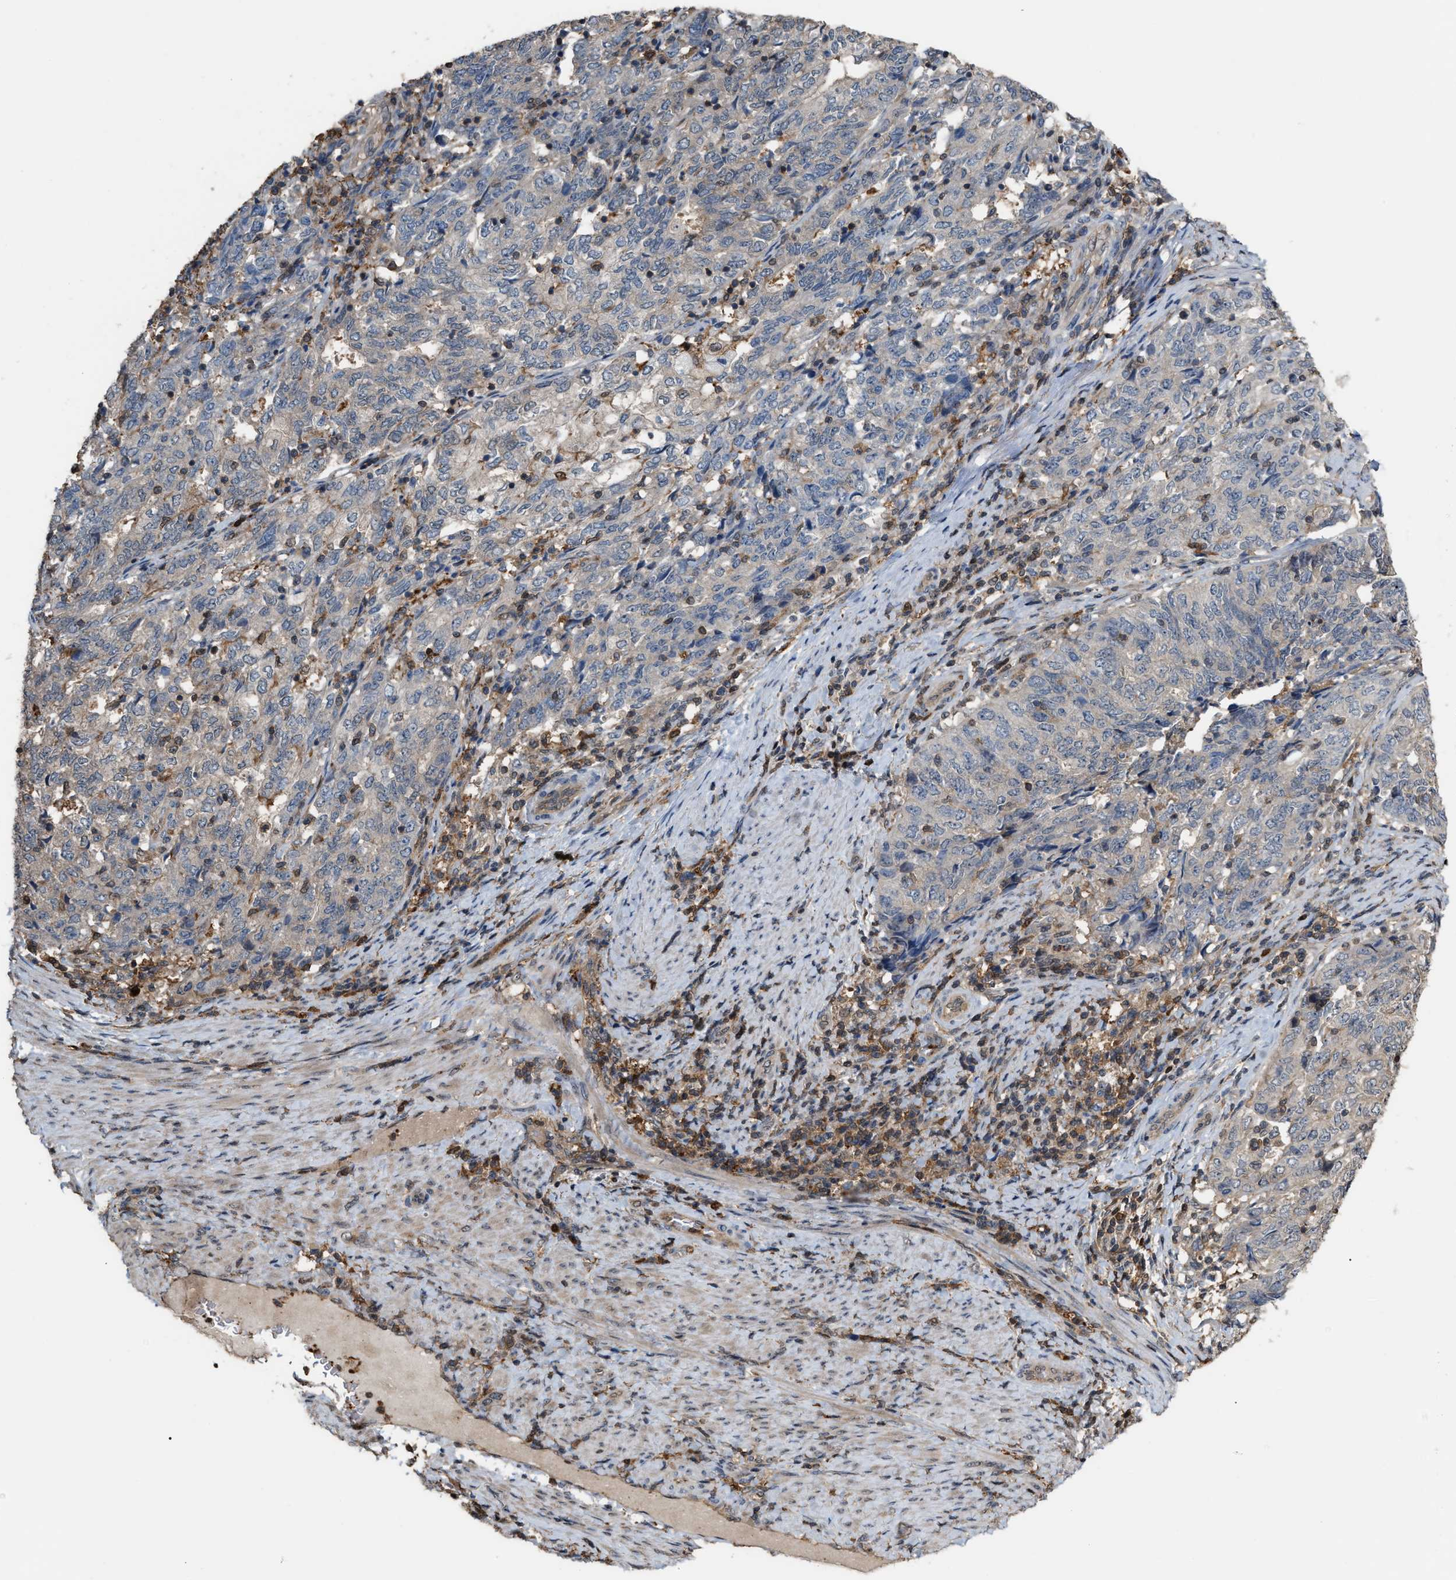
{"staining": {"intensity": "weak", "quantity": "<25%", "location": "cytoplasmic/membranous"}, "tissue": "endometrial cancer", "cell_type": "Tumor cells", "image_type": "cancer", "snomed": [{"axis": "morphology", "description": "Adenocarcinoma, NOS"}, {"axis": "topography", "description": "Endometrium"}], "caption": "This is an immunohistochemistry micrograph of human endometrial cancer (adenocarcinoma). There is no positivity in tumor cells.", "gene": "MTPN", "patient": {"sex": "female", "age": 80}}